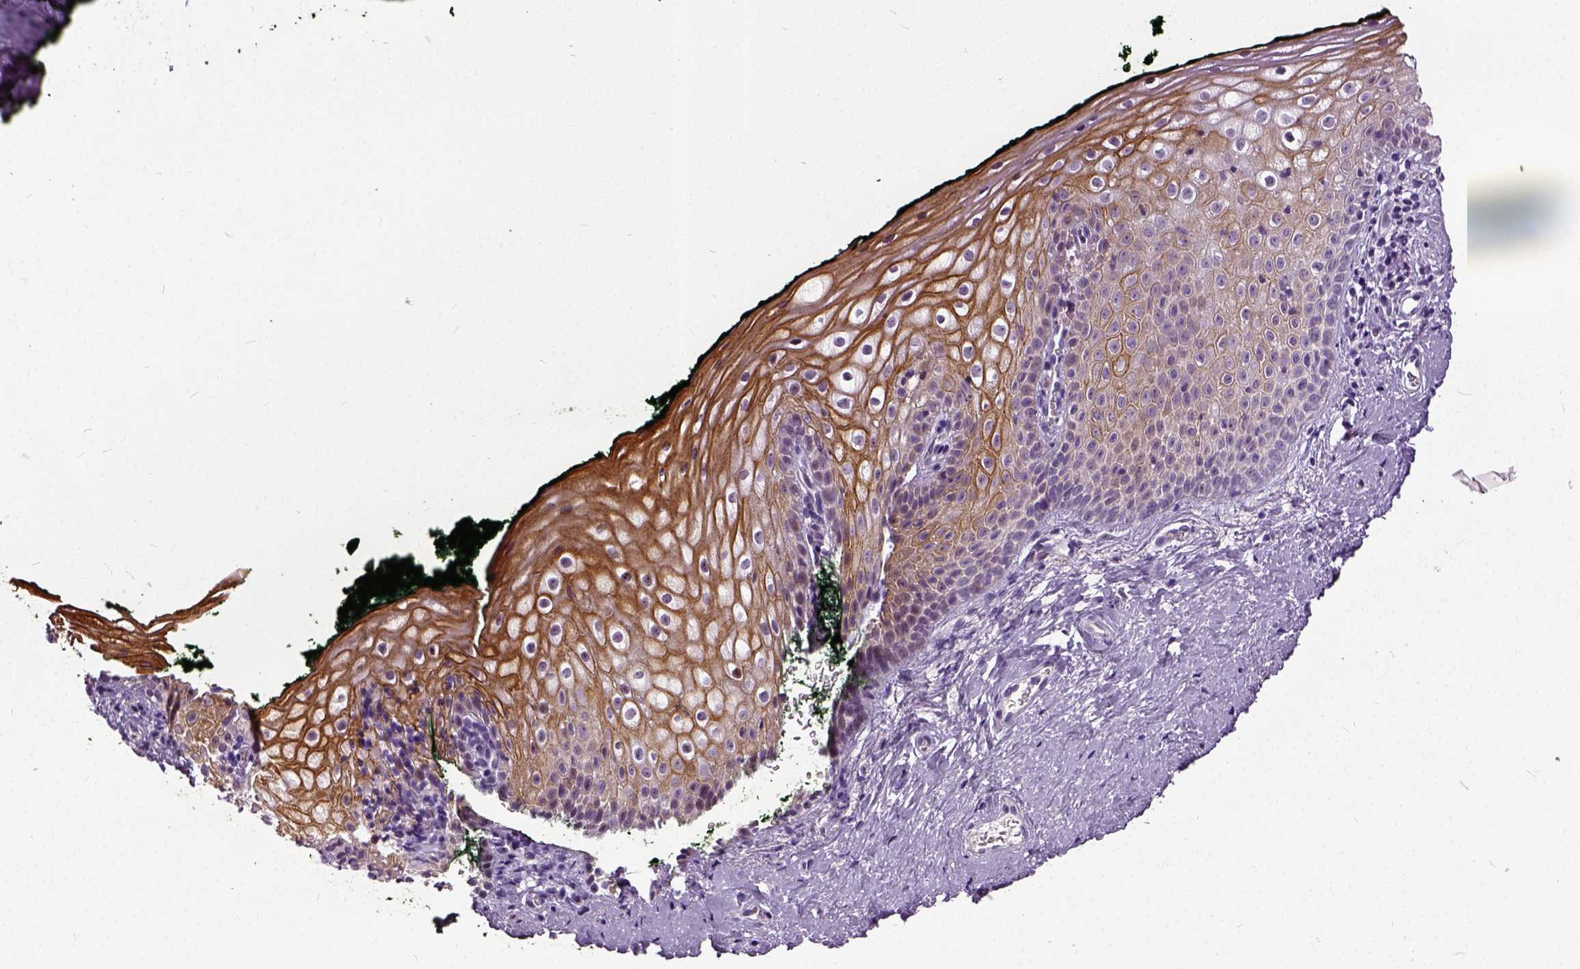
{"staining": {"intensity": "moderate", "quantity": "25%-75%", "location": "cytoplasmic/membranous"}, "tissue": "vagina", "cell_type": "Squamous epithelial cells", "image_type": "normal", "snomed": [{"axis": "morphology", "description": "Normal tissue, NOS"}, {"axis": "topography", "description": "Vagina"}], "caption": "A photomicrograph showing moderate cytoplasmic/membranous expression in about 25%-75% of squamous epithelial cells in benign vagina, as visualized by brown immunohistochemical staining.", "gene": "ILRUN", "patient": {"sex": "female", "age": 47}}